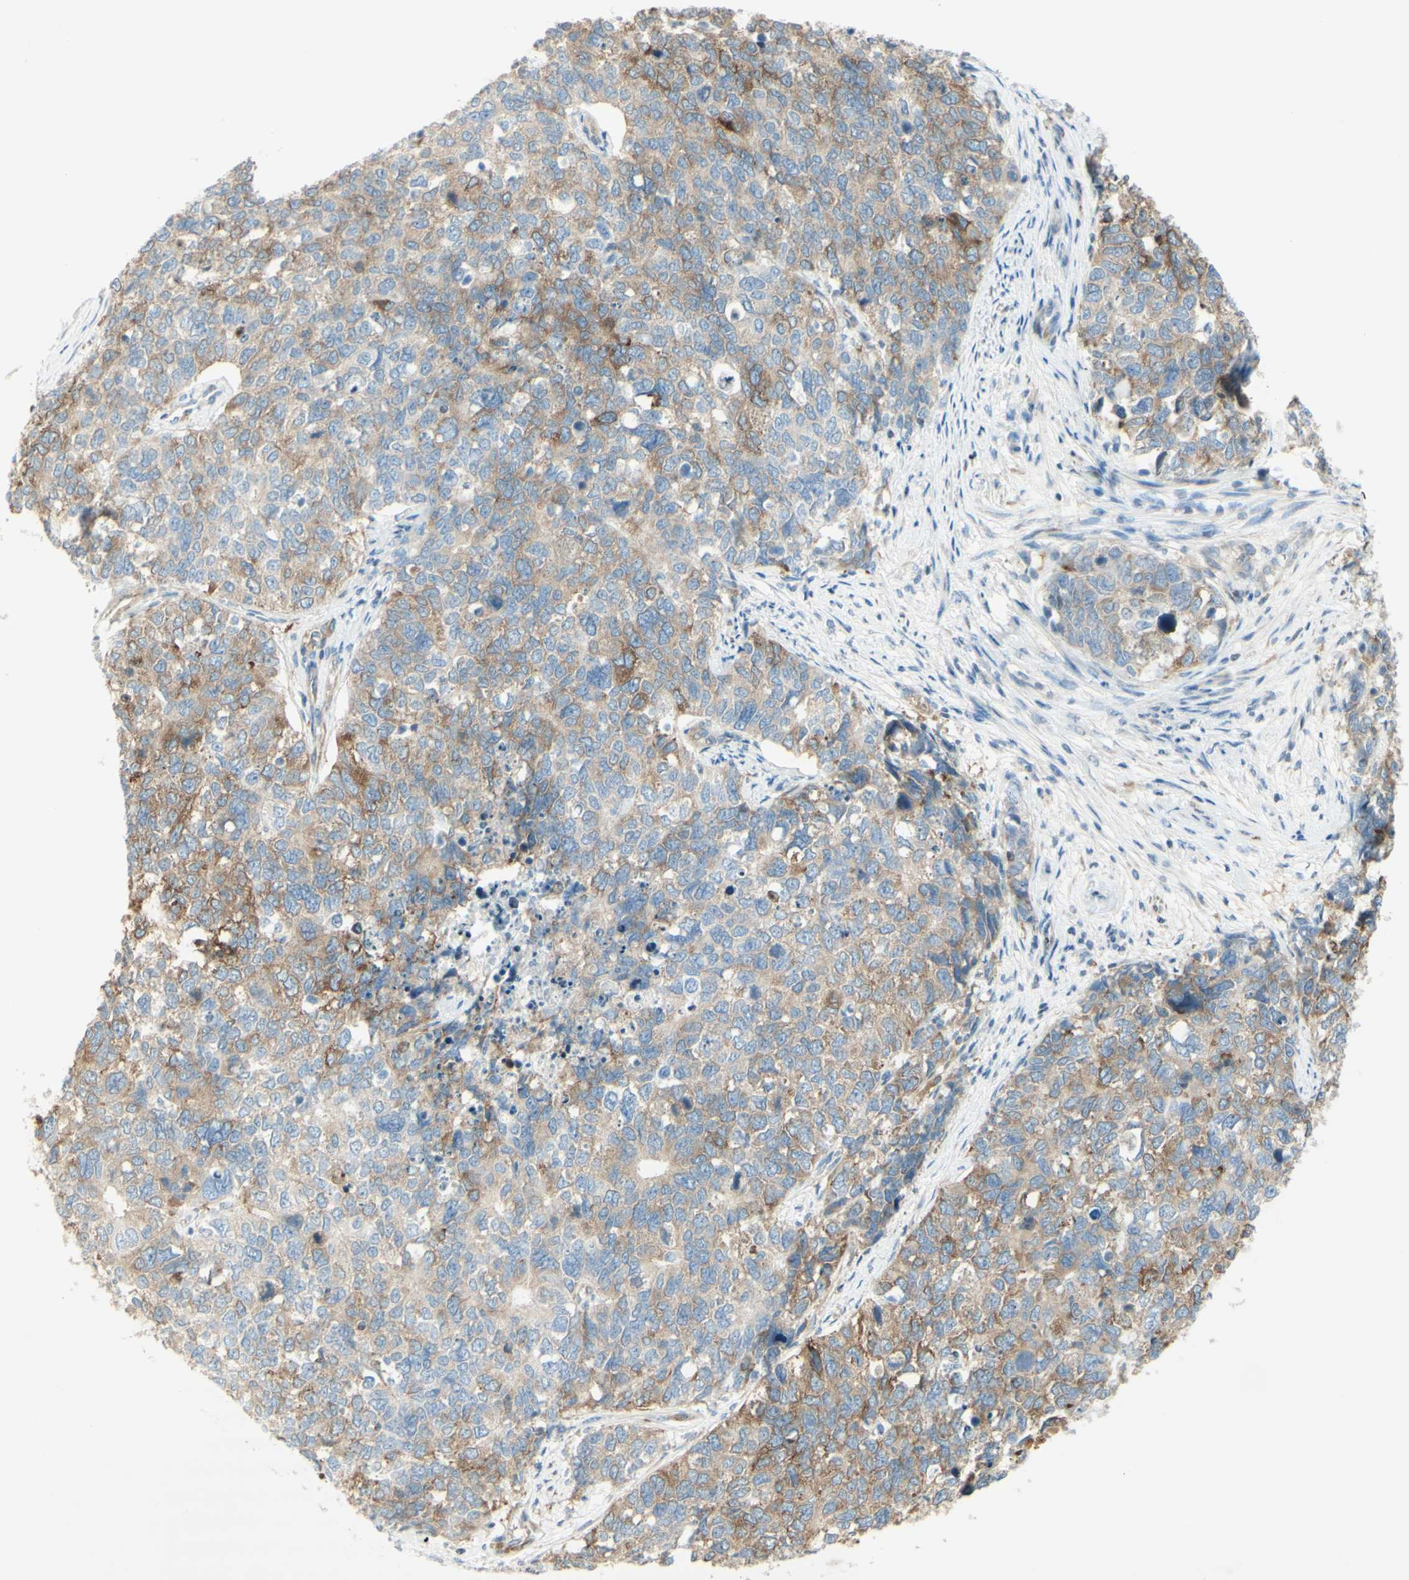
{"staining": {"intensity": "weak", "quantity": "25%-75%", "location": "cytoplasmic/membranous"}, "tissue": "cervical cancer", "cell_type": "Tumor cells", "image_type": "cancer", "snomed": [{"axis": "morphology", "description": "Squamous cell carcinoma, NOS"}, {"axis": "topography", "description": "Cervix"}], "caption": "Human cervical cancer stained with a protein marker demonstrates weak staining in tumor cells.", "gene": "MAP1B", "patient": {"sex": "female", "age": 63}}